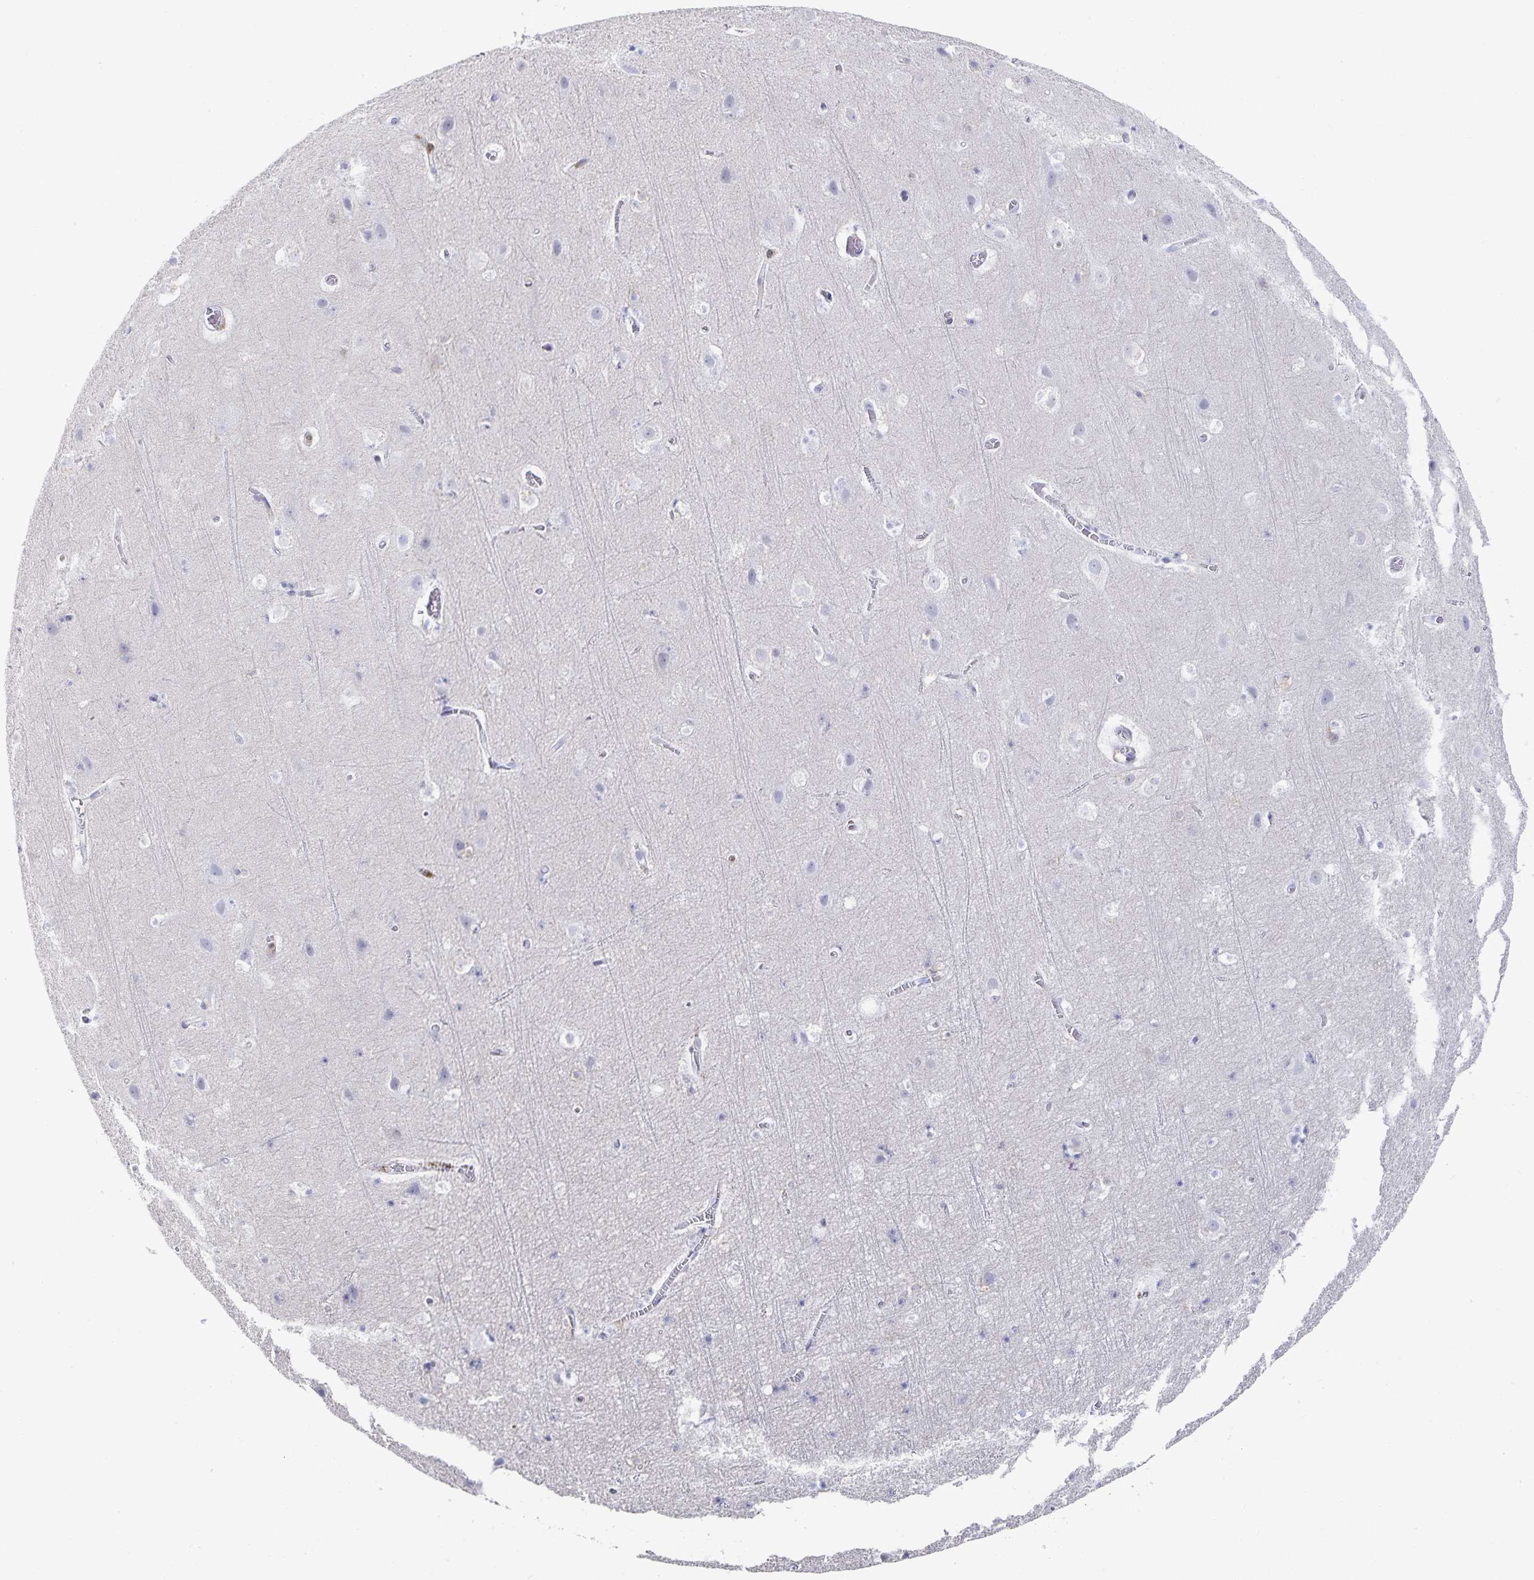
{"staining": {"intensity": "negative", "quantity": "none", "location": "none"}, "tissue": "cerebral cortex", "cell_type": "Endothelial cells", "image_type": "normal", "snomed": [{"axis": "morphology", "description": "Normal tissue, NOS"}, {"axis": "topography", "description": "Cerebral cortex"}], "caption": "Immunohistochemistry (IHC) histopathology image of unremarkable cerebral cortex: cerebral cortex stained with DAB displays no significant protein staining in endothelial cells. (DAB IHC with hematoxylin counter stain).", "gene": "PIK3CD", "patient": {"sex": "female", "age": 42}}